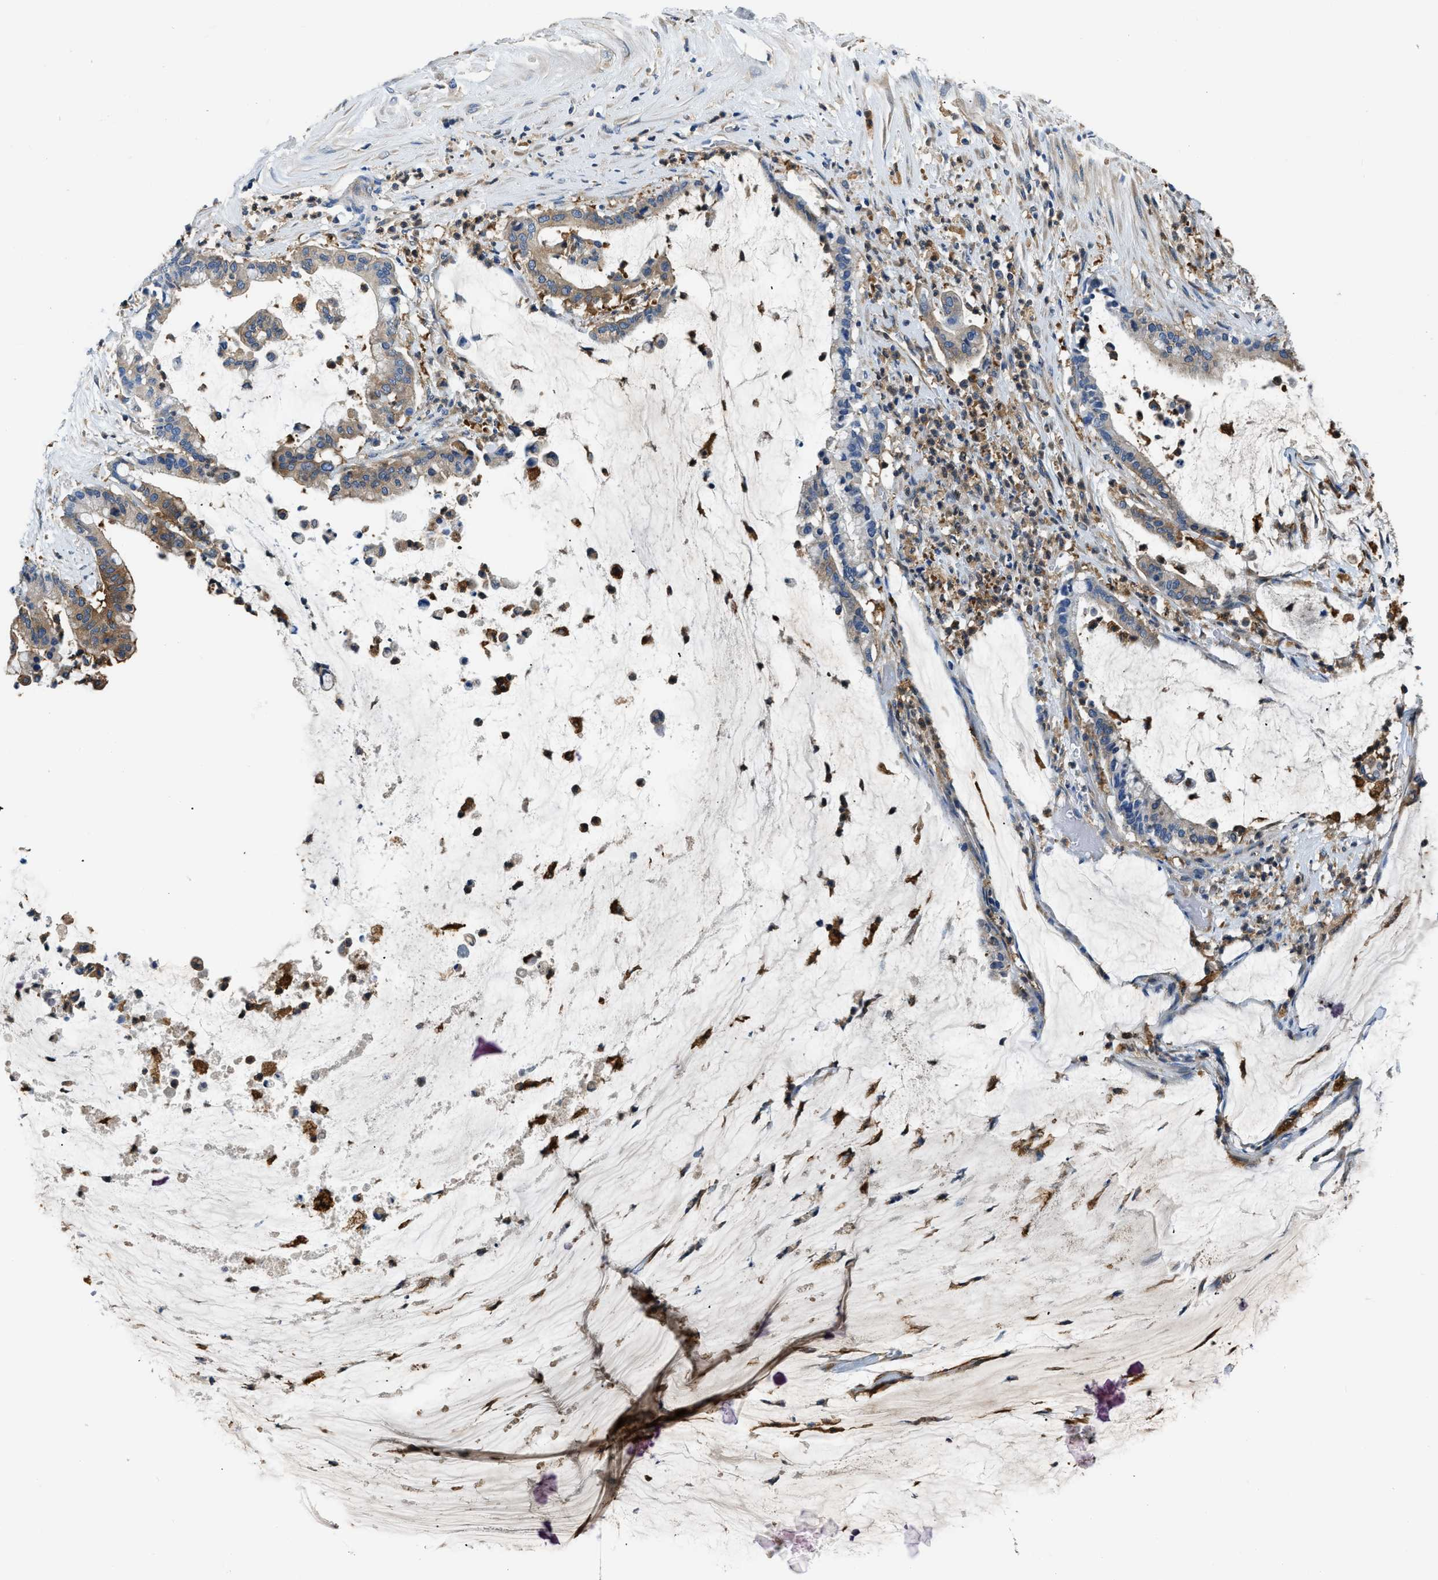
{"staining": {"intensity": "weak", "quantity": ">75%", "location": "cytoplasmic/membranous"}, "tissue": "pancreatic cancer", "cell_type": "Tumor cells", "image_type": "cancer", "snomed": [{"axis": "morphology", "description": "Adenocarcinoma, NOS"}, {"axis": "topography", "description": "Pancreas"}], "caption": "Immunohistochemistry histopathology image of neoplastic tissue: human pancreatic cancer (adenocarcinoma) stained using immunohistochemistry (IHC) shows low levels of weak protein expression localized specifically in the cytoplasmic/membranous of tumor cells, appearing as a cytoplasmic/membranous brown color.", "gene": "PKM", "patient": {"sex": "male", "age": 41}}